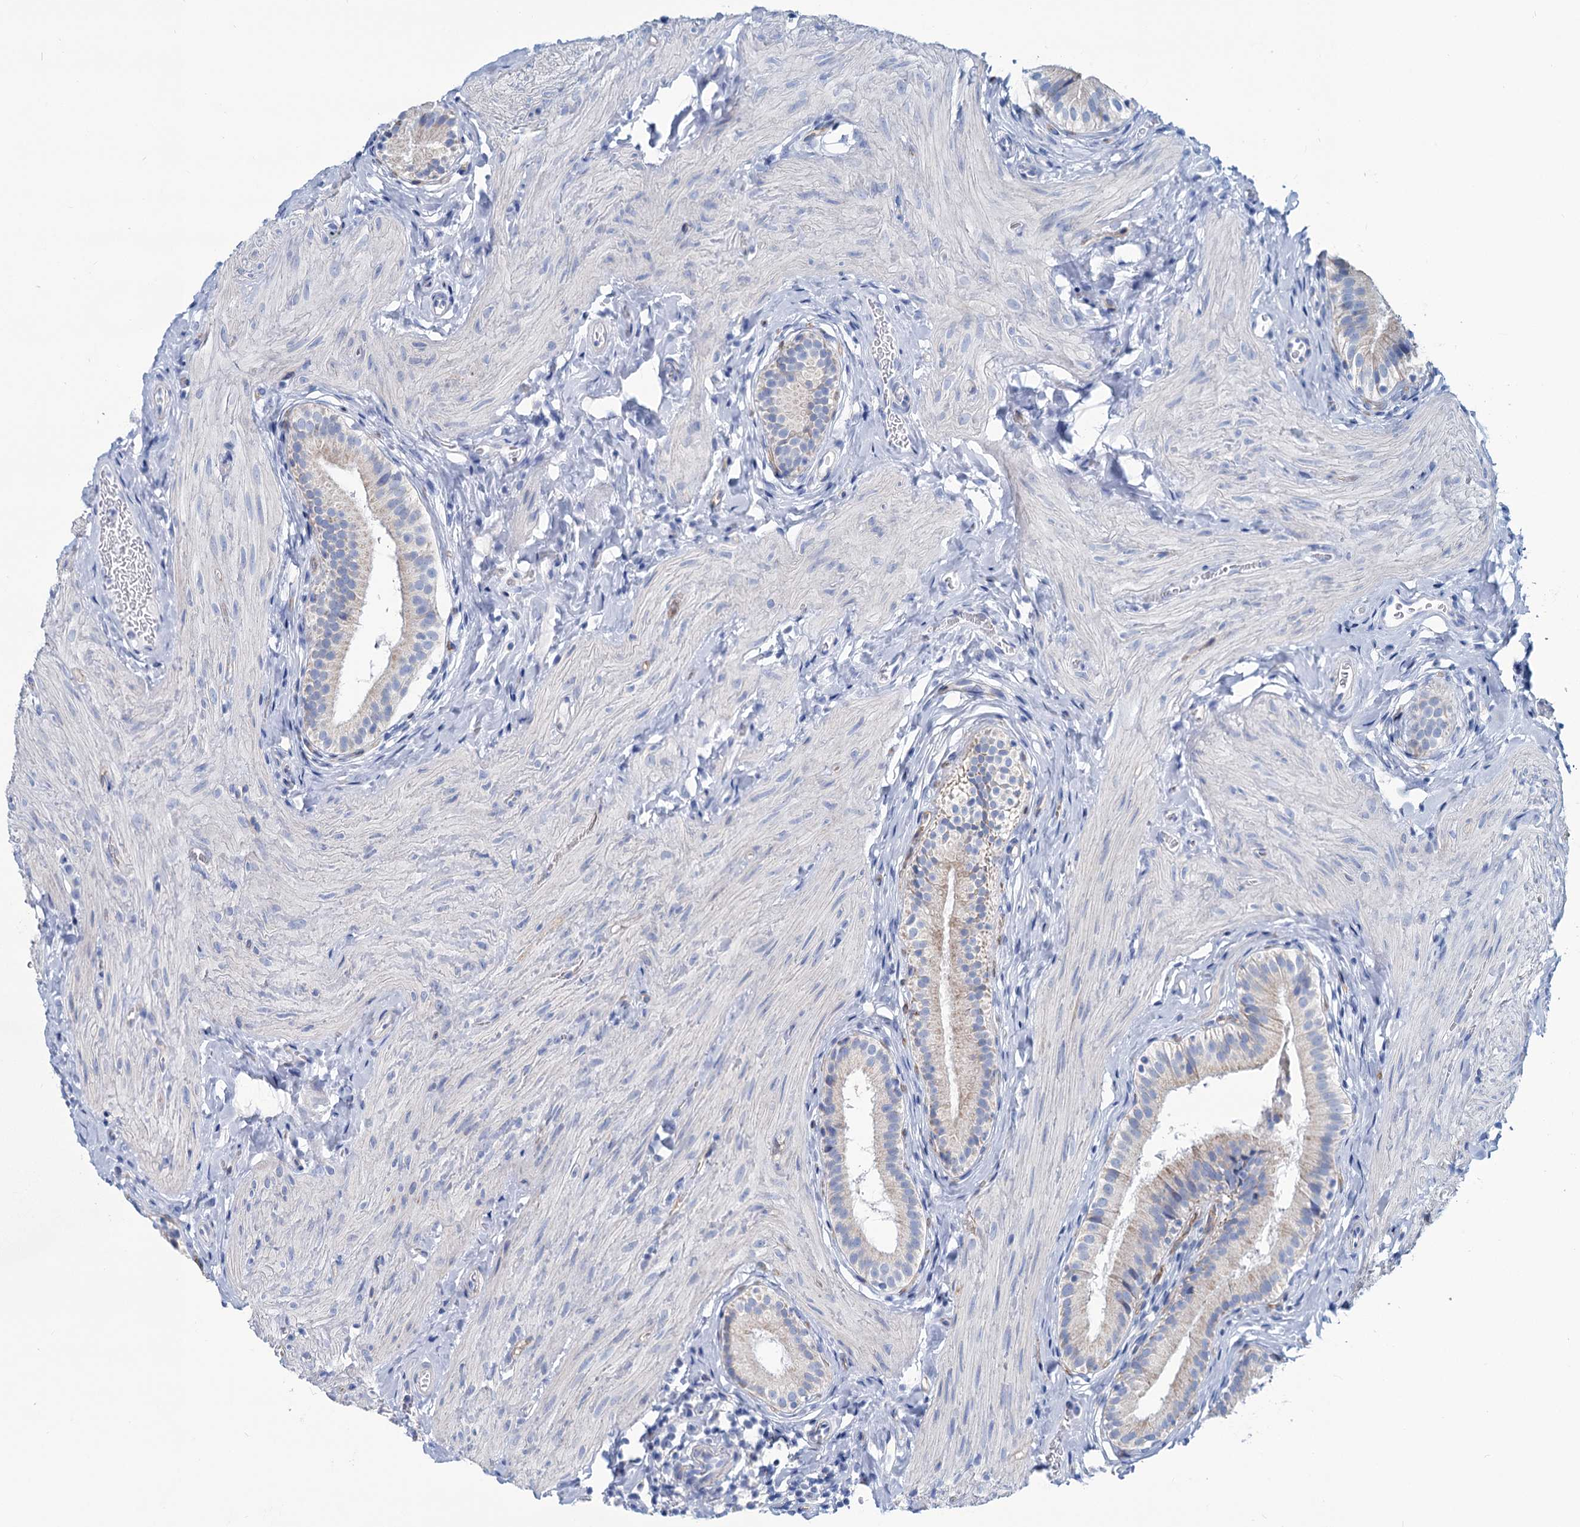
{"staining": {"intensity": "weak", "quantity": "<25%", "location": "cytoplasmic/membranous"}, "tissue": "gallbladder", "cell_type": "Glandular cells", "image_type": "normal", "snomed": [{"axis": "morphology", "description": "Normal tissue, NOS"}, {"axis": "topography", "description": "Gallbladder"}], "caption": "A high-resolution micrograph shows IHC staining of benign gallbladder, which reveals no significant positivity in glandular cells.", "gene": "SLC1A3", "patient": {"sex": "female", "age": 47}}